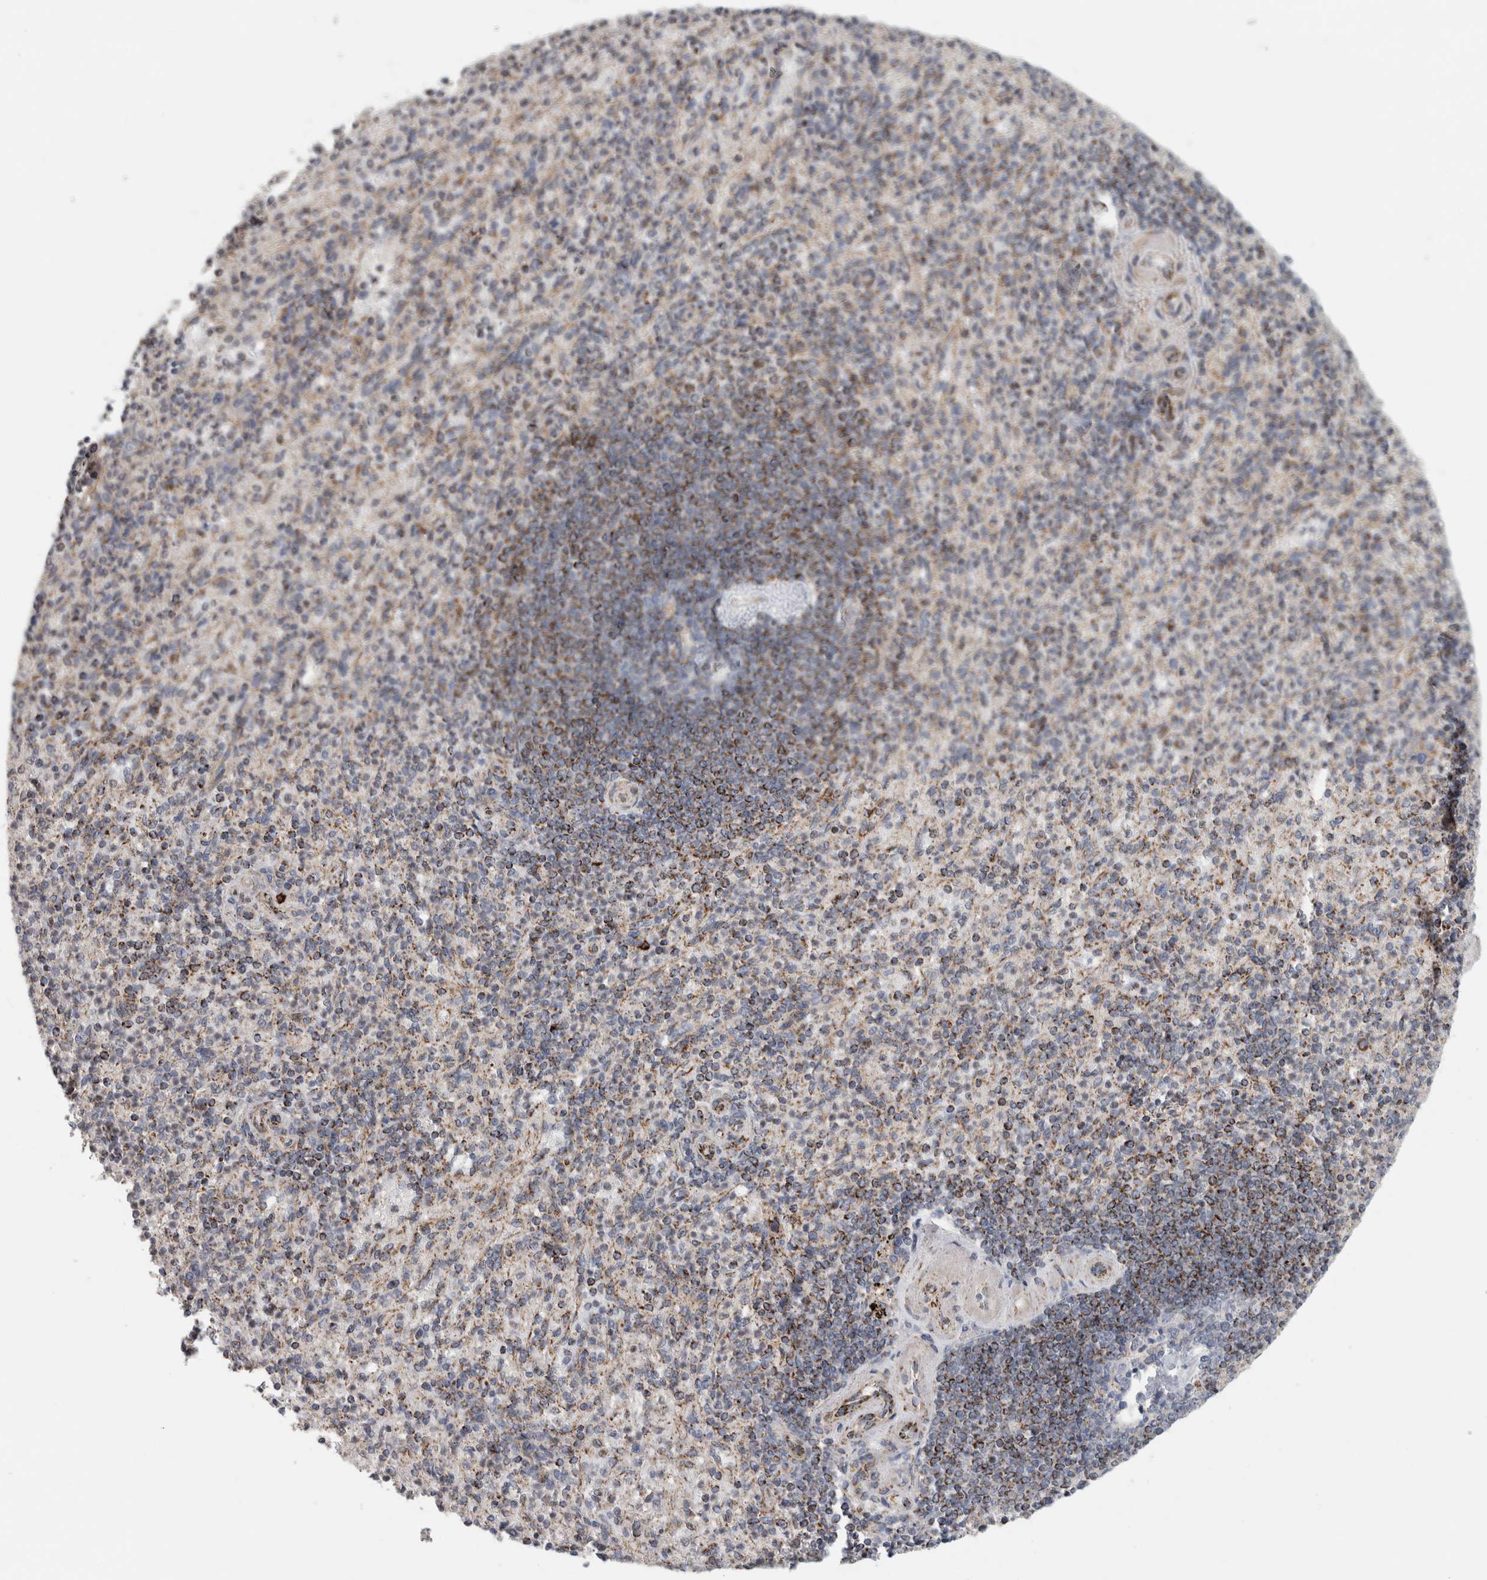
{"staining": {"intensity": "negative", "quantity": "none", "location": "none"}, "tissue": "spleen", "cell_type": "Cells in red pulp", "image_type": "normal", "snomed": [{"axis": "morphology", "description": "Normal tissue, NOS"}, {"axis": "topography", "description": "Spleen"}], "caption": "The photomicrograph shows no staining of cells in red pulp in unremarkable spleen. (DAB IHC with hematoxylin counter stain).", "gene": "RAB18", "patient": {"sex": "female", "age": 74}}